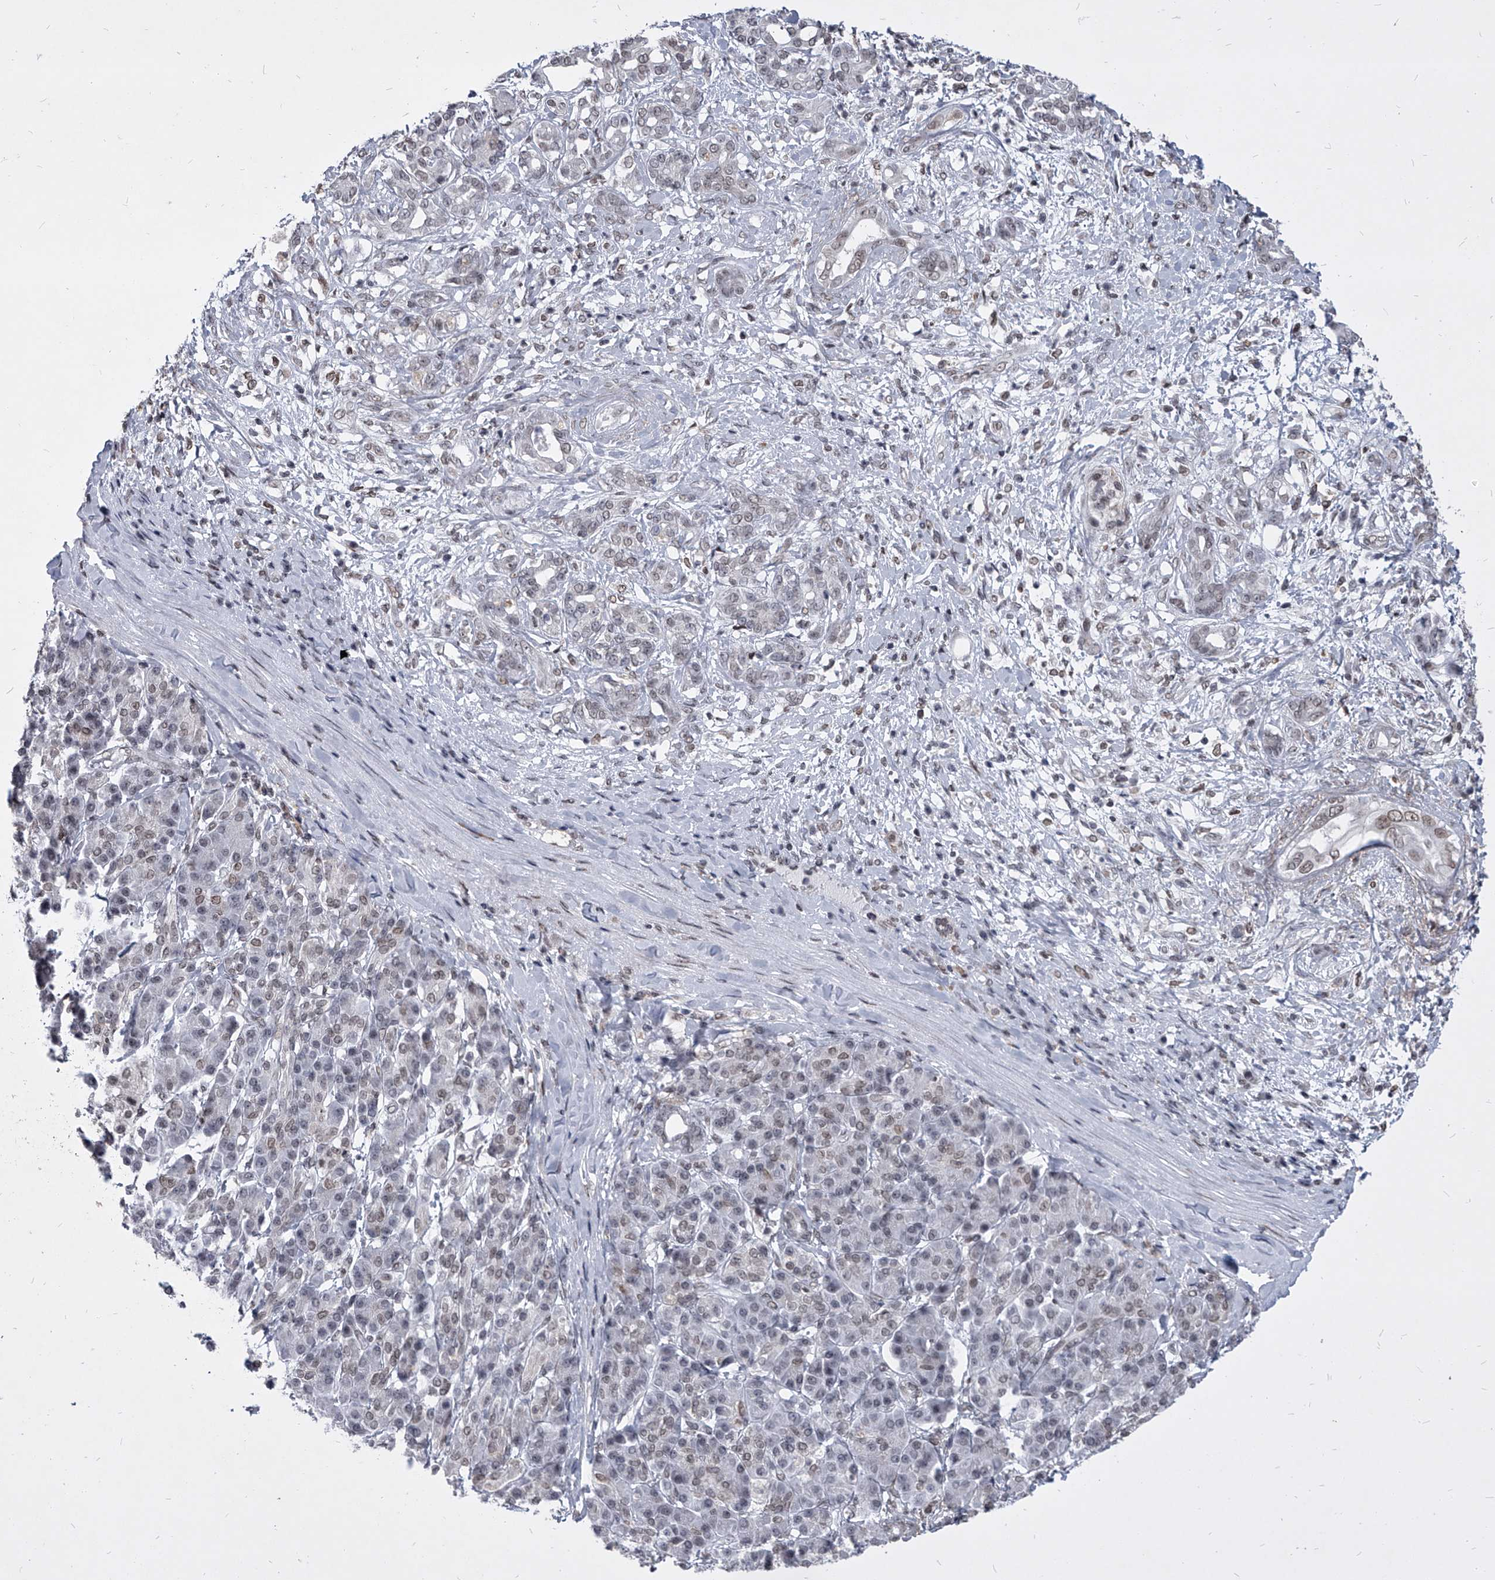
{"staining": {"intensity": "weak", "quantity": "25%-75%", "location": "nuclear"}, "tissue": "pancreatic cancer", "cell_type": "Tumor cells", "image_type": "cancer", "snomed": [{"axis": "morphology", "description": "Adenocarcinoma, NOS"}, {"axis": "topography", "description": "Pancreas"}], "caption": "Pancreatic cancer (adenocarcinoma) stained for a protein demonstrates weak nuclear positivity in tumor cells. (DAB (3,3'-diaminobenzidine) = brown stain, brightfield microscopy at high magnification).", "gene": "PPIL4", "patient": {"sex": "female", "age": 56}}